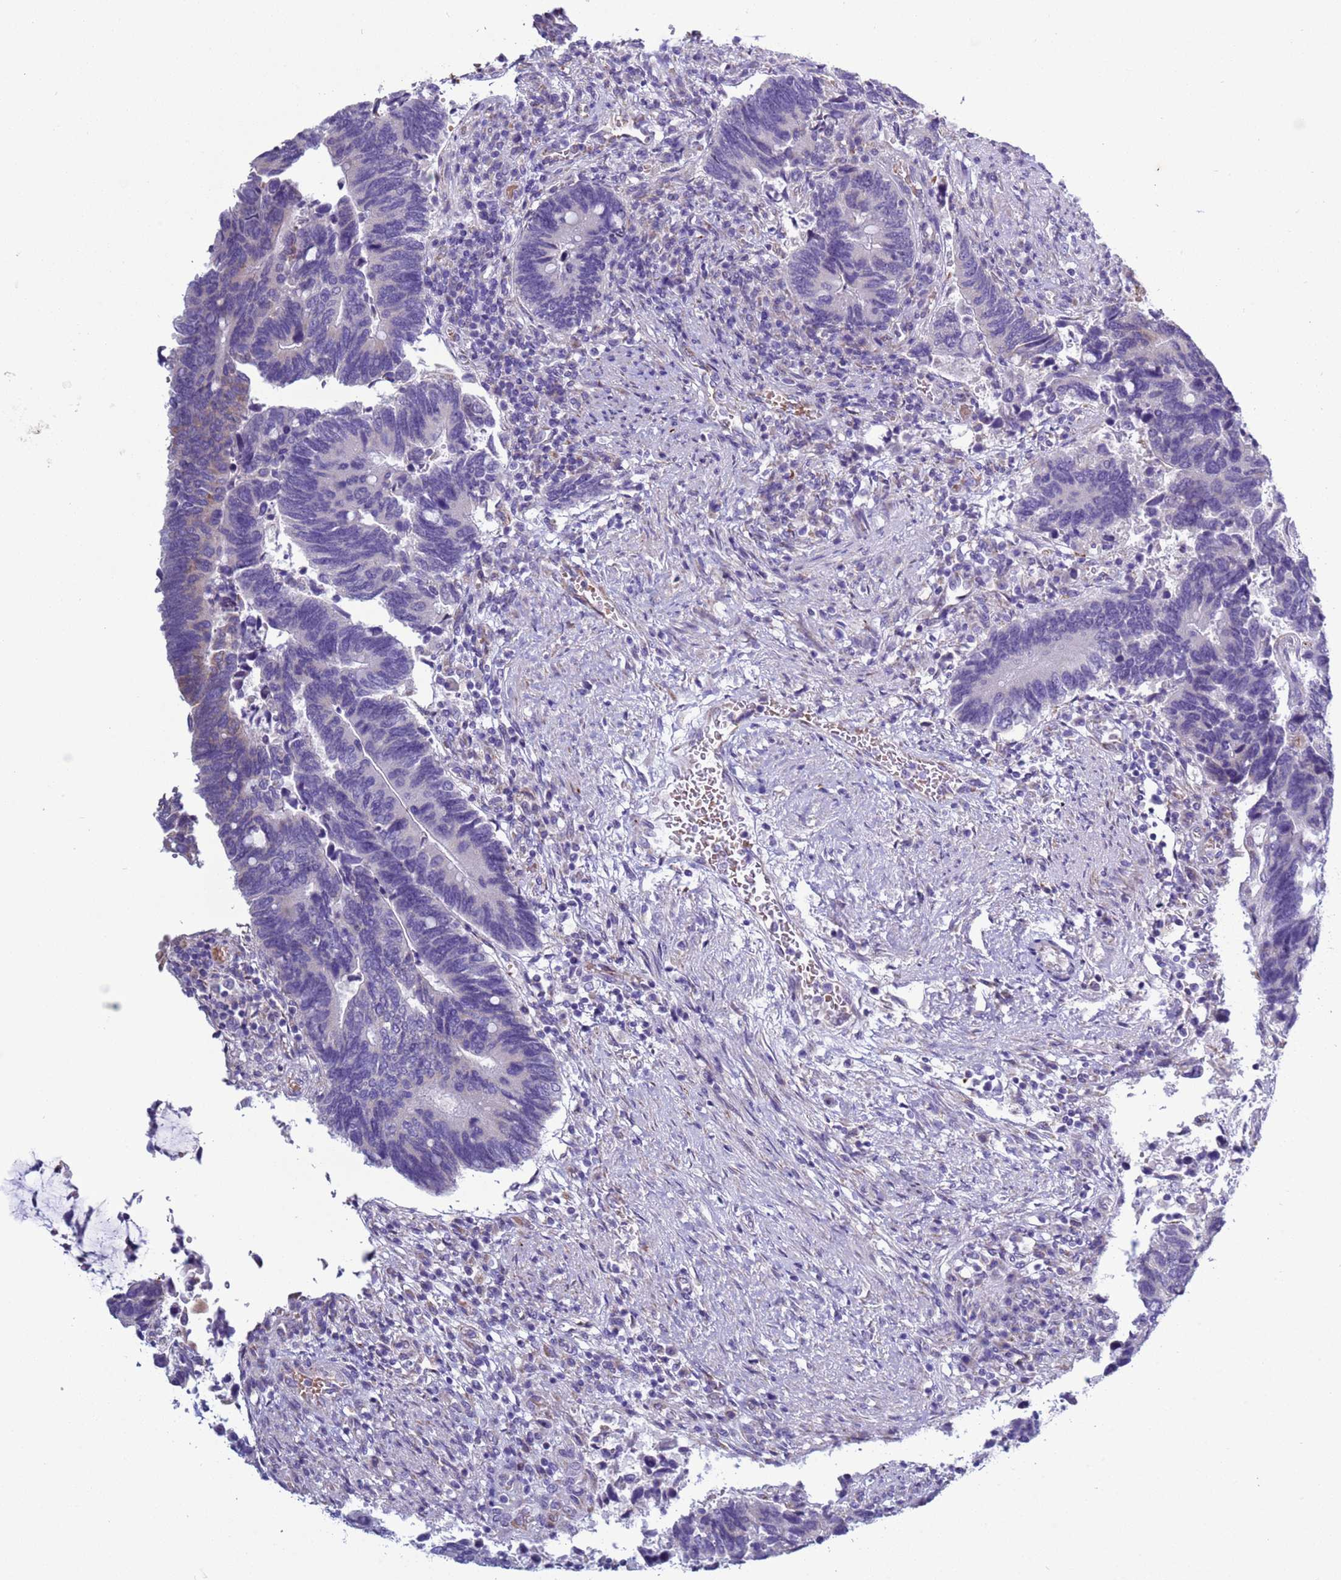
{"staining": {"intensity": "negative", "quantity": "none", "location": "none"}, "tissue": "colorectal cancer", "cell_type": "Tumor cells", "image_type": "cancer", "snomed": [{"axis": "morphology", "description": "Adenocarcinoma, NOS"}, {"axis": "topography", "description": "Colon"}], "caption": "Tumor cells are negative for protein expression in human colorectal adenocarcinoma.", "gene": "ABHD17B", "patient": {"sex": "male", "age": 87}}